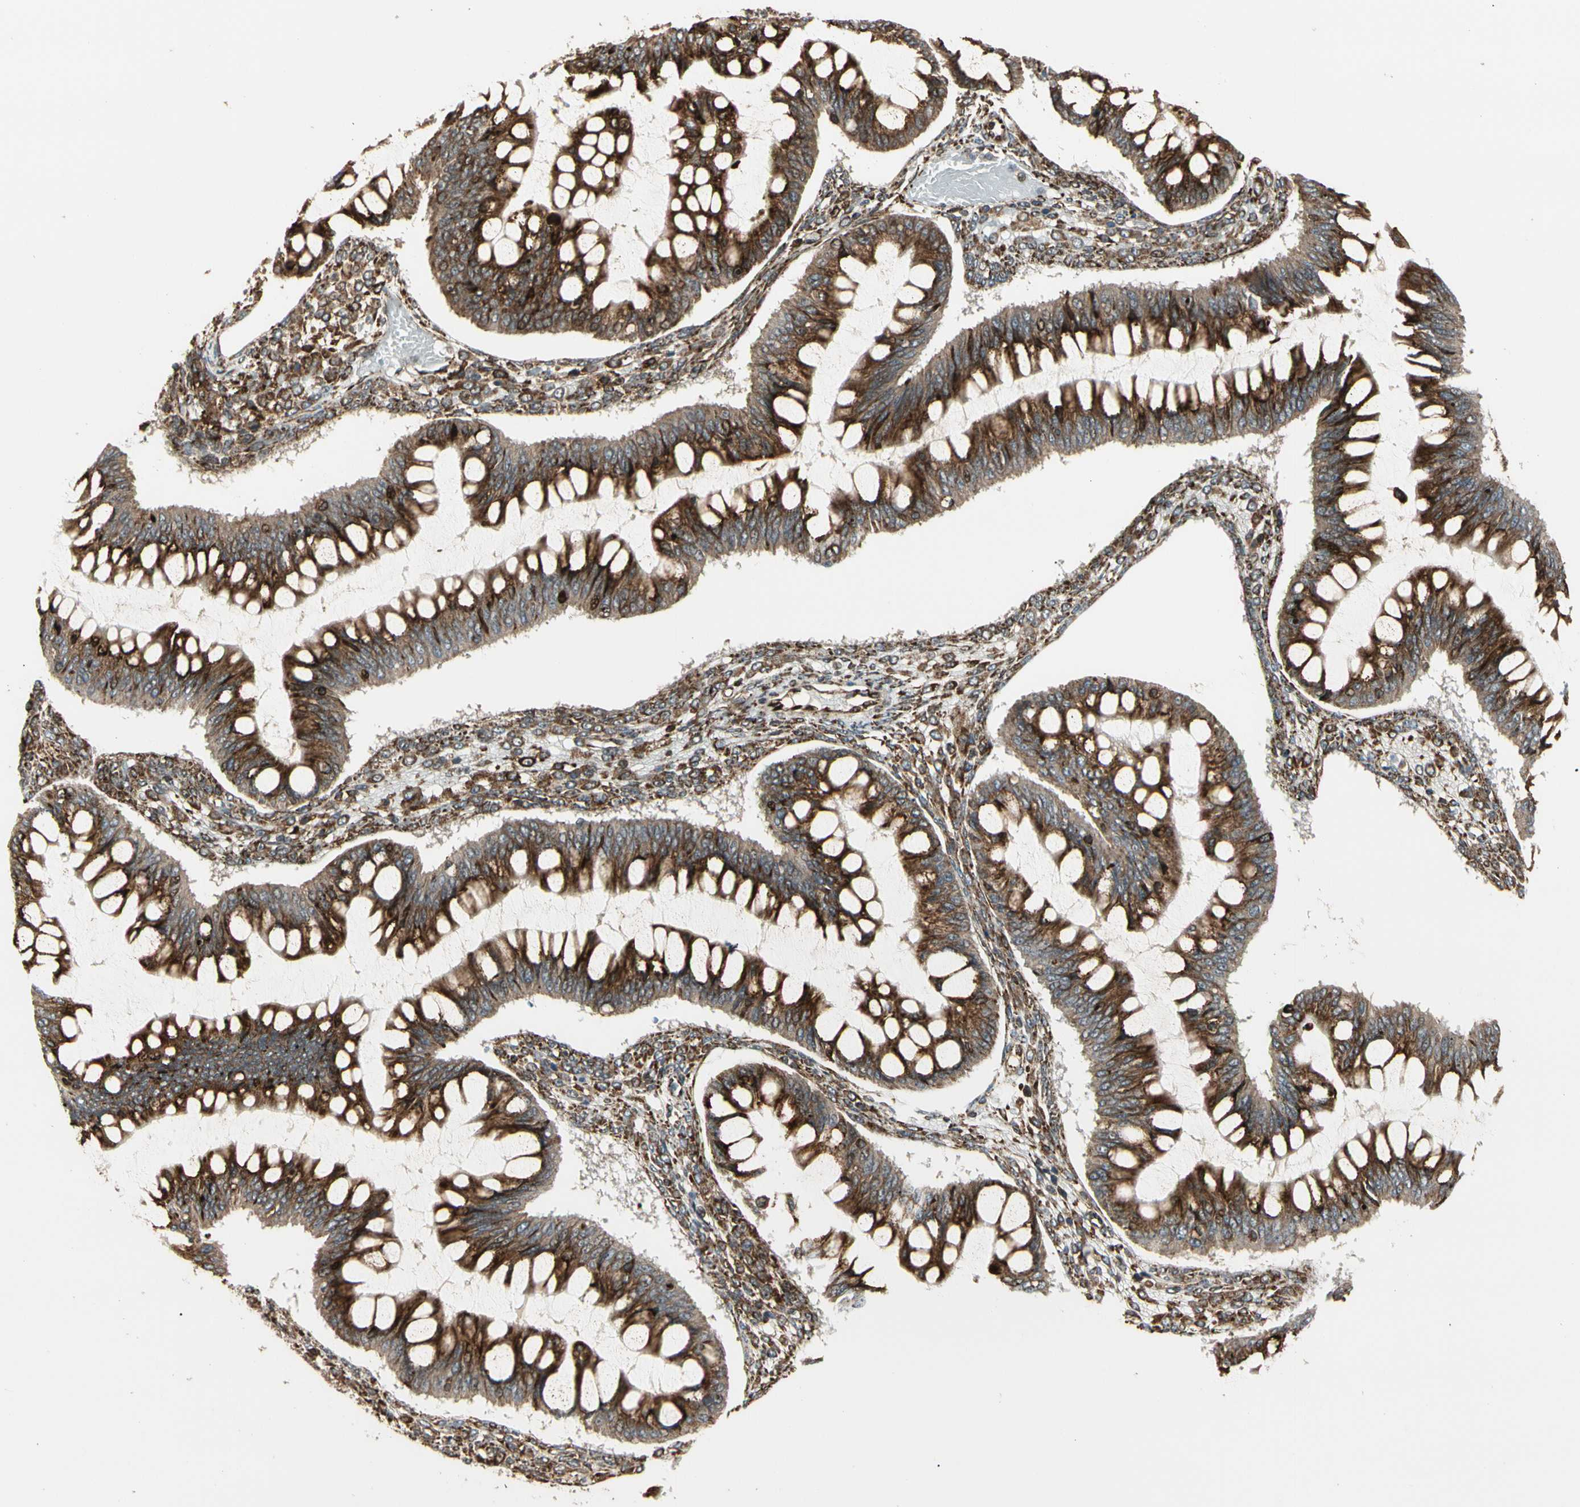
{"staining": {"intensity": "strong", "quantity": ">75%", "location": "cytoplasmic/membranous"}, "tissue": "ovarian cancer", "cell_type": "Tumor cells", "image_type": "cancer", "snomed": [{"axis": "morphology", "description": "Cystadenocarcinoma, mucinous, NOS"}, {"axis": "topography", "description": "Ovary"}], "caption": "Immunohistochemistry (IHC) histopathology image of mucinous cystadenocarcinoma (ovarian) stained for a protein (brown), which demonstrates high levels of strong cytoplasmic/membranous staining in approximately >75% of tumor cells.", "gene": "HSP90B1", "patient": {"sex": "female", "age": 73}}